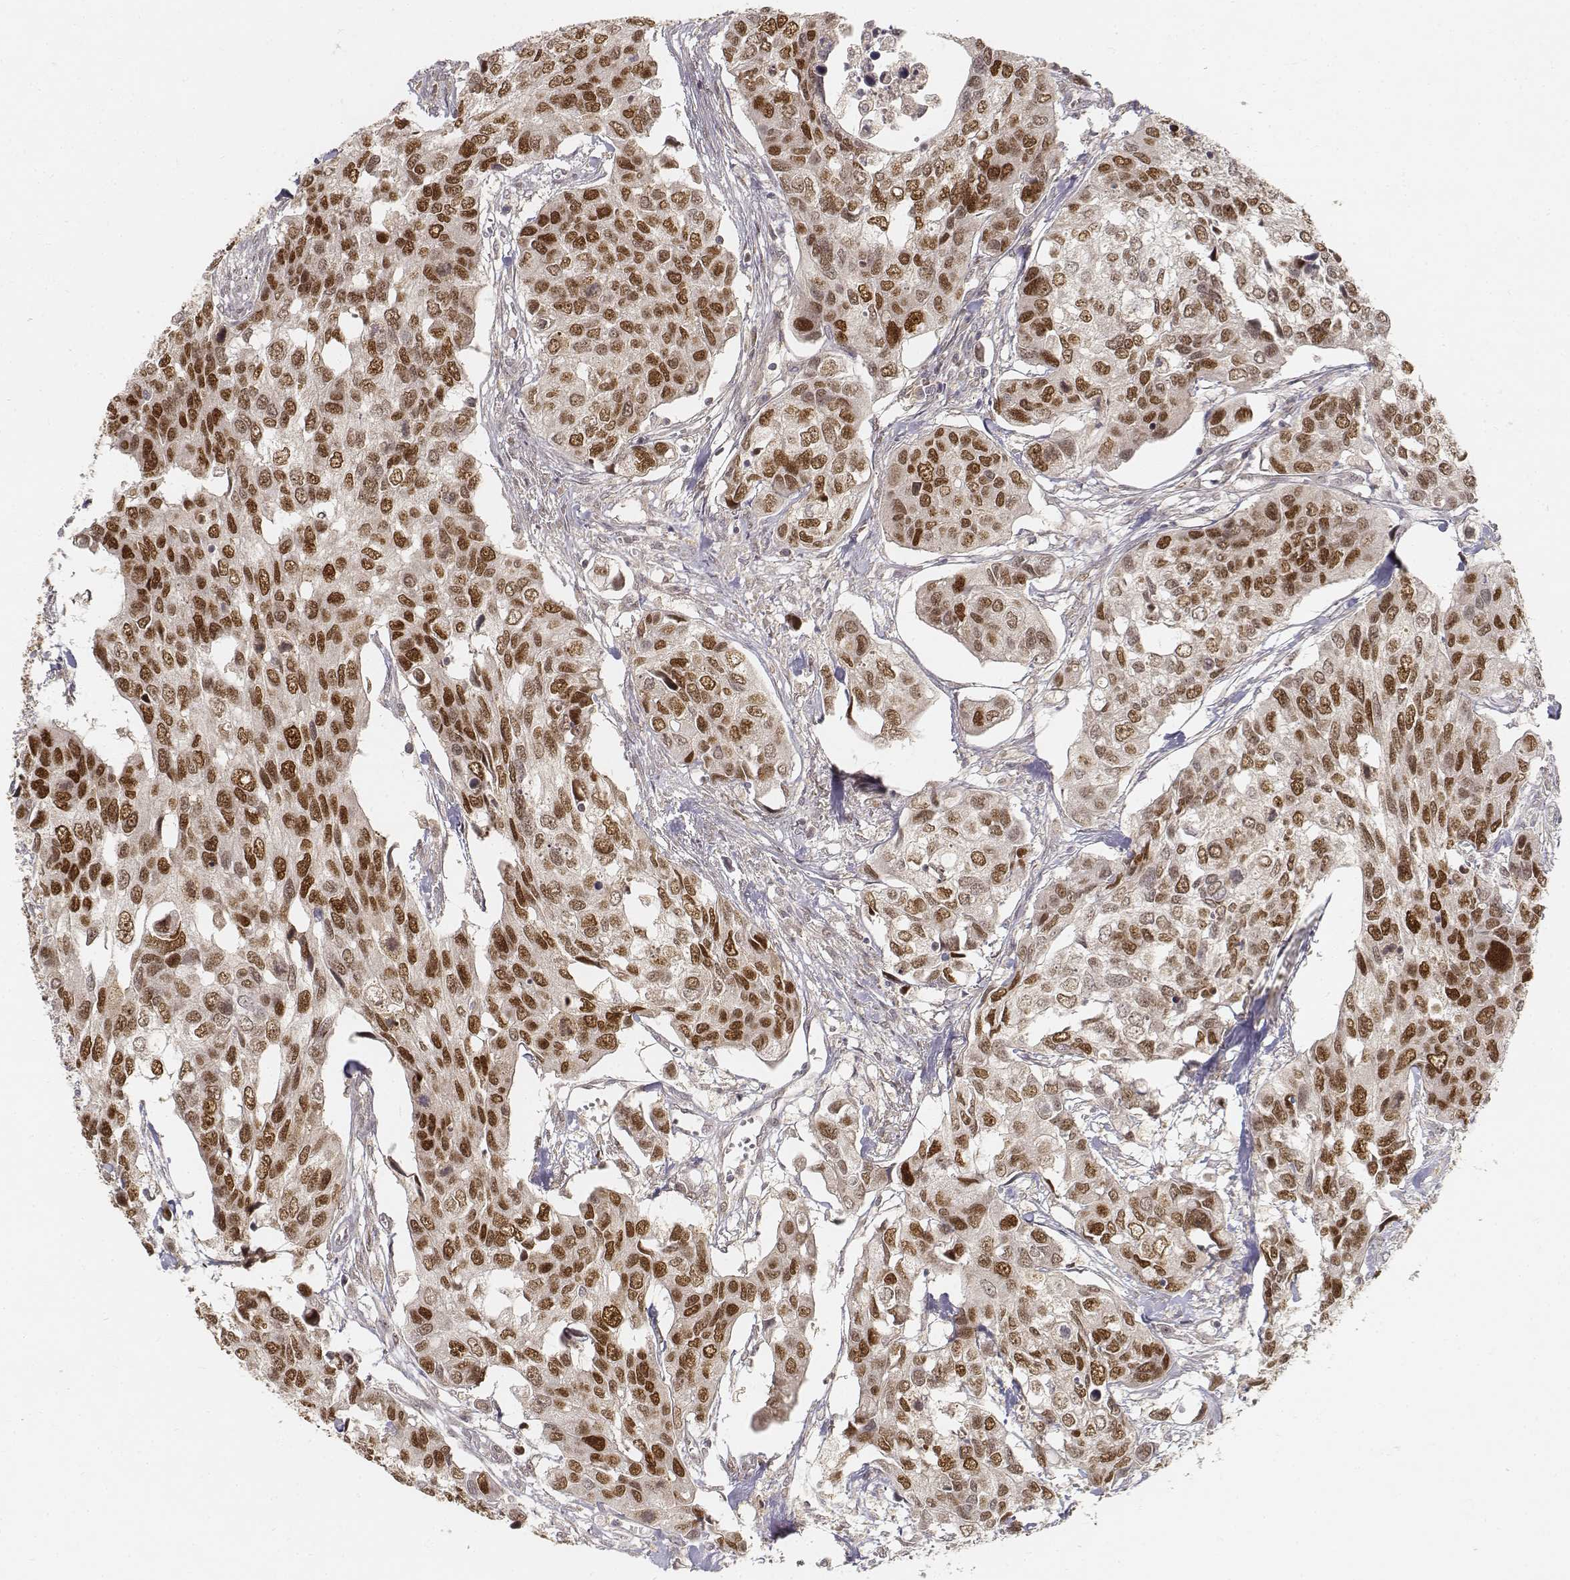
{"staining": {"intensity": "moderate", "quantity": ">75%", "location": "nuclear"}, "tissue": "urothelial cancer", "cell_type": "Tumor cells", "image_type": "cancer", "snomed": [{"axis": "morphology", "description": "Urothelial carcinoma, High grade"}, {"axis": "topography", "description": "Urinary bladder"}], "caption": "About >75% of tumor cells in high-grade urothelial carcinoma exhibit moderate nuclear protein staining as visualized by brown immunohistochemical staining.", "gene": "FANCD2", "patient": {"sex": "male", "age": 60}}